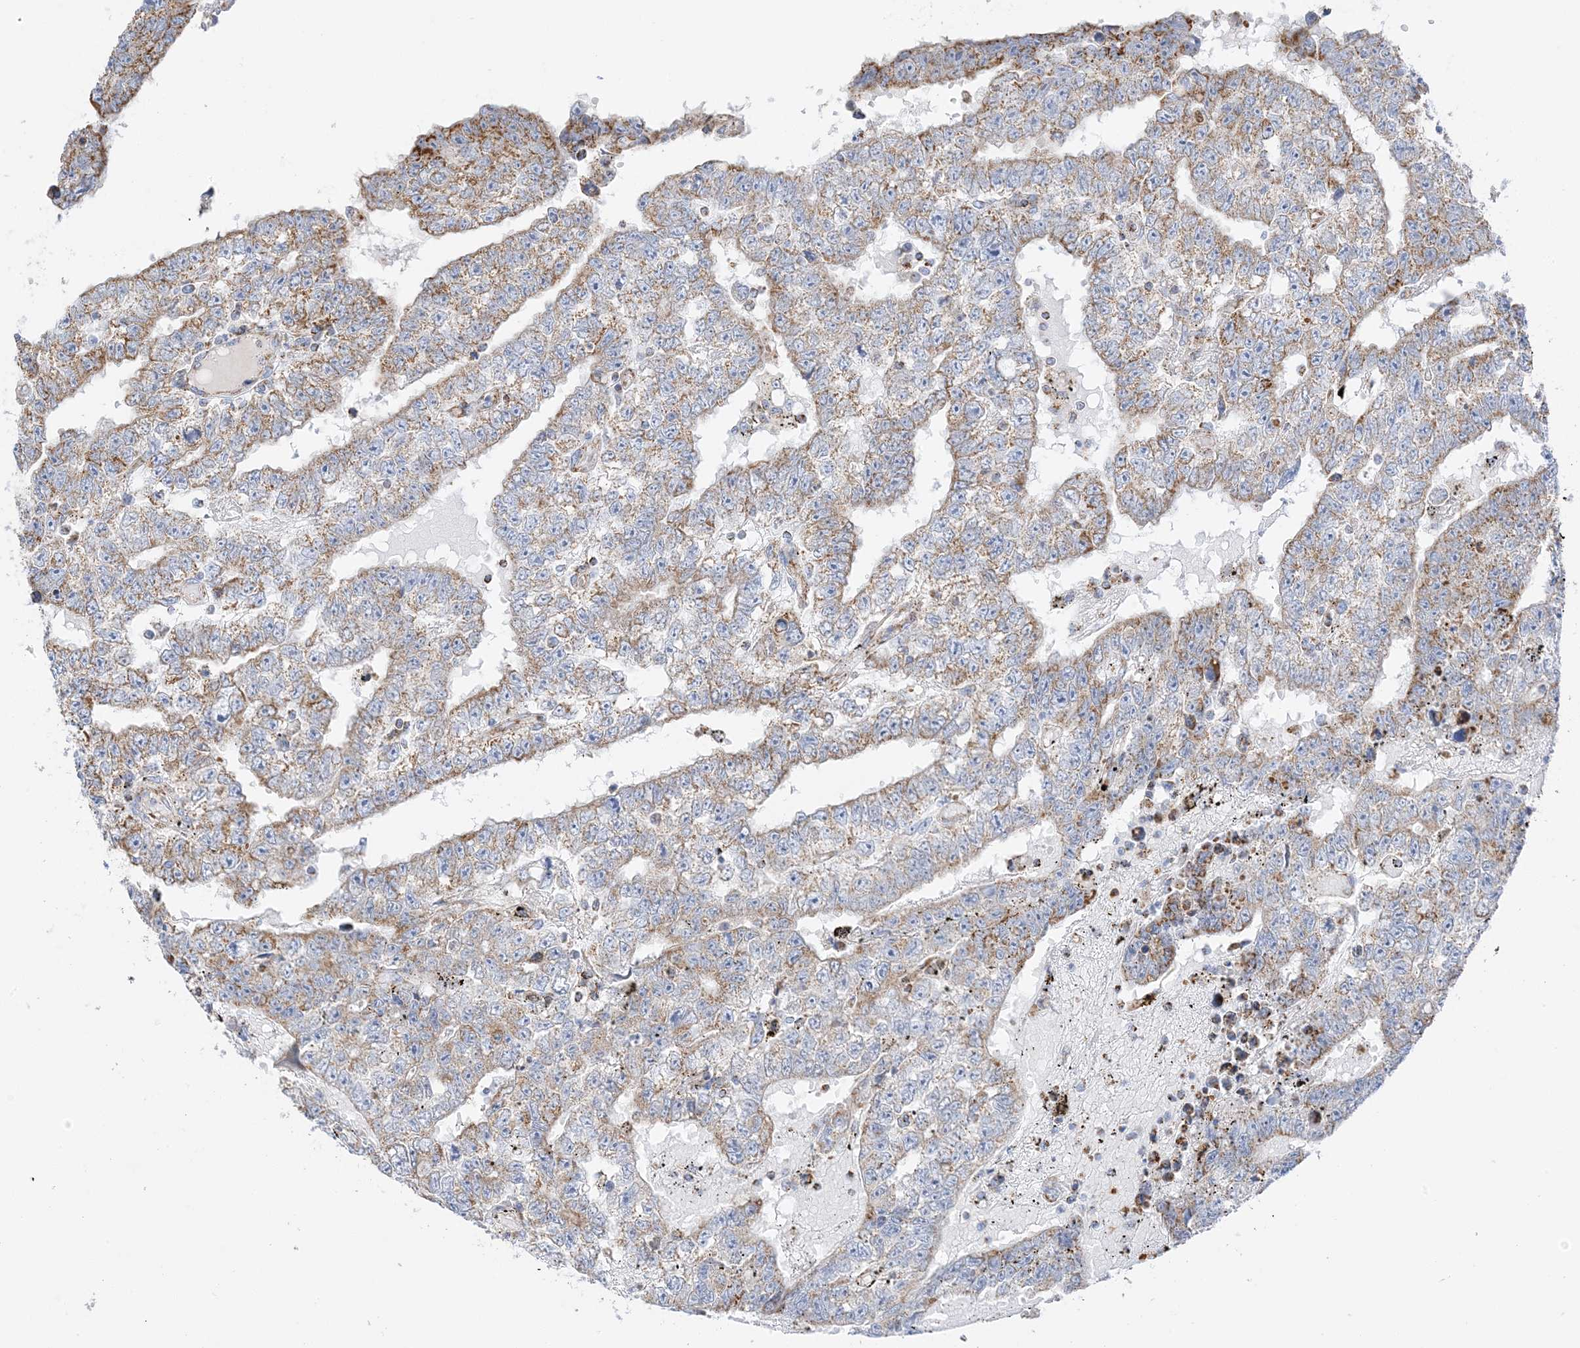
{"staining": {"intensity": "moderate", "quantity": ">75%", "location": "cytoplasmic/membranous"}, "tissue": "testis cancer", "cell_type": "Tumor cells", "image_type": "cancer", "snomed": [{"axis": "morphology", "description": "Carcinoma, Embryonal, NOS"}, {"axis": "topography", "description": "Testis"}], "caption": "Protein expression analysis of human embryonal carcinoma (testis) reveals moderate cytoplasmic/membranous staining in about >75% of tumor cells. Immunohistochemistry (ihc) stains the protein in brown and the nuclei are stained blue.", "gene": "CAPN13", "patient": {"sex": "male", "age": 25}}